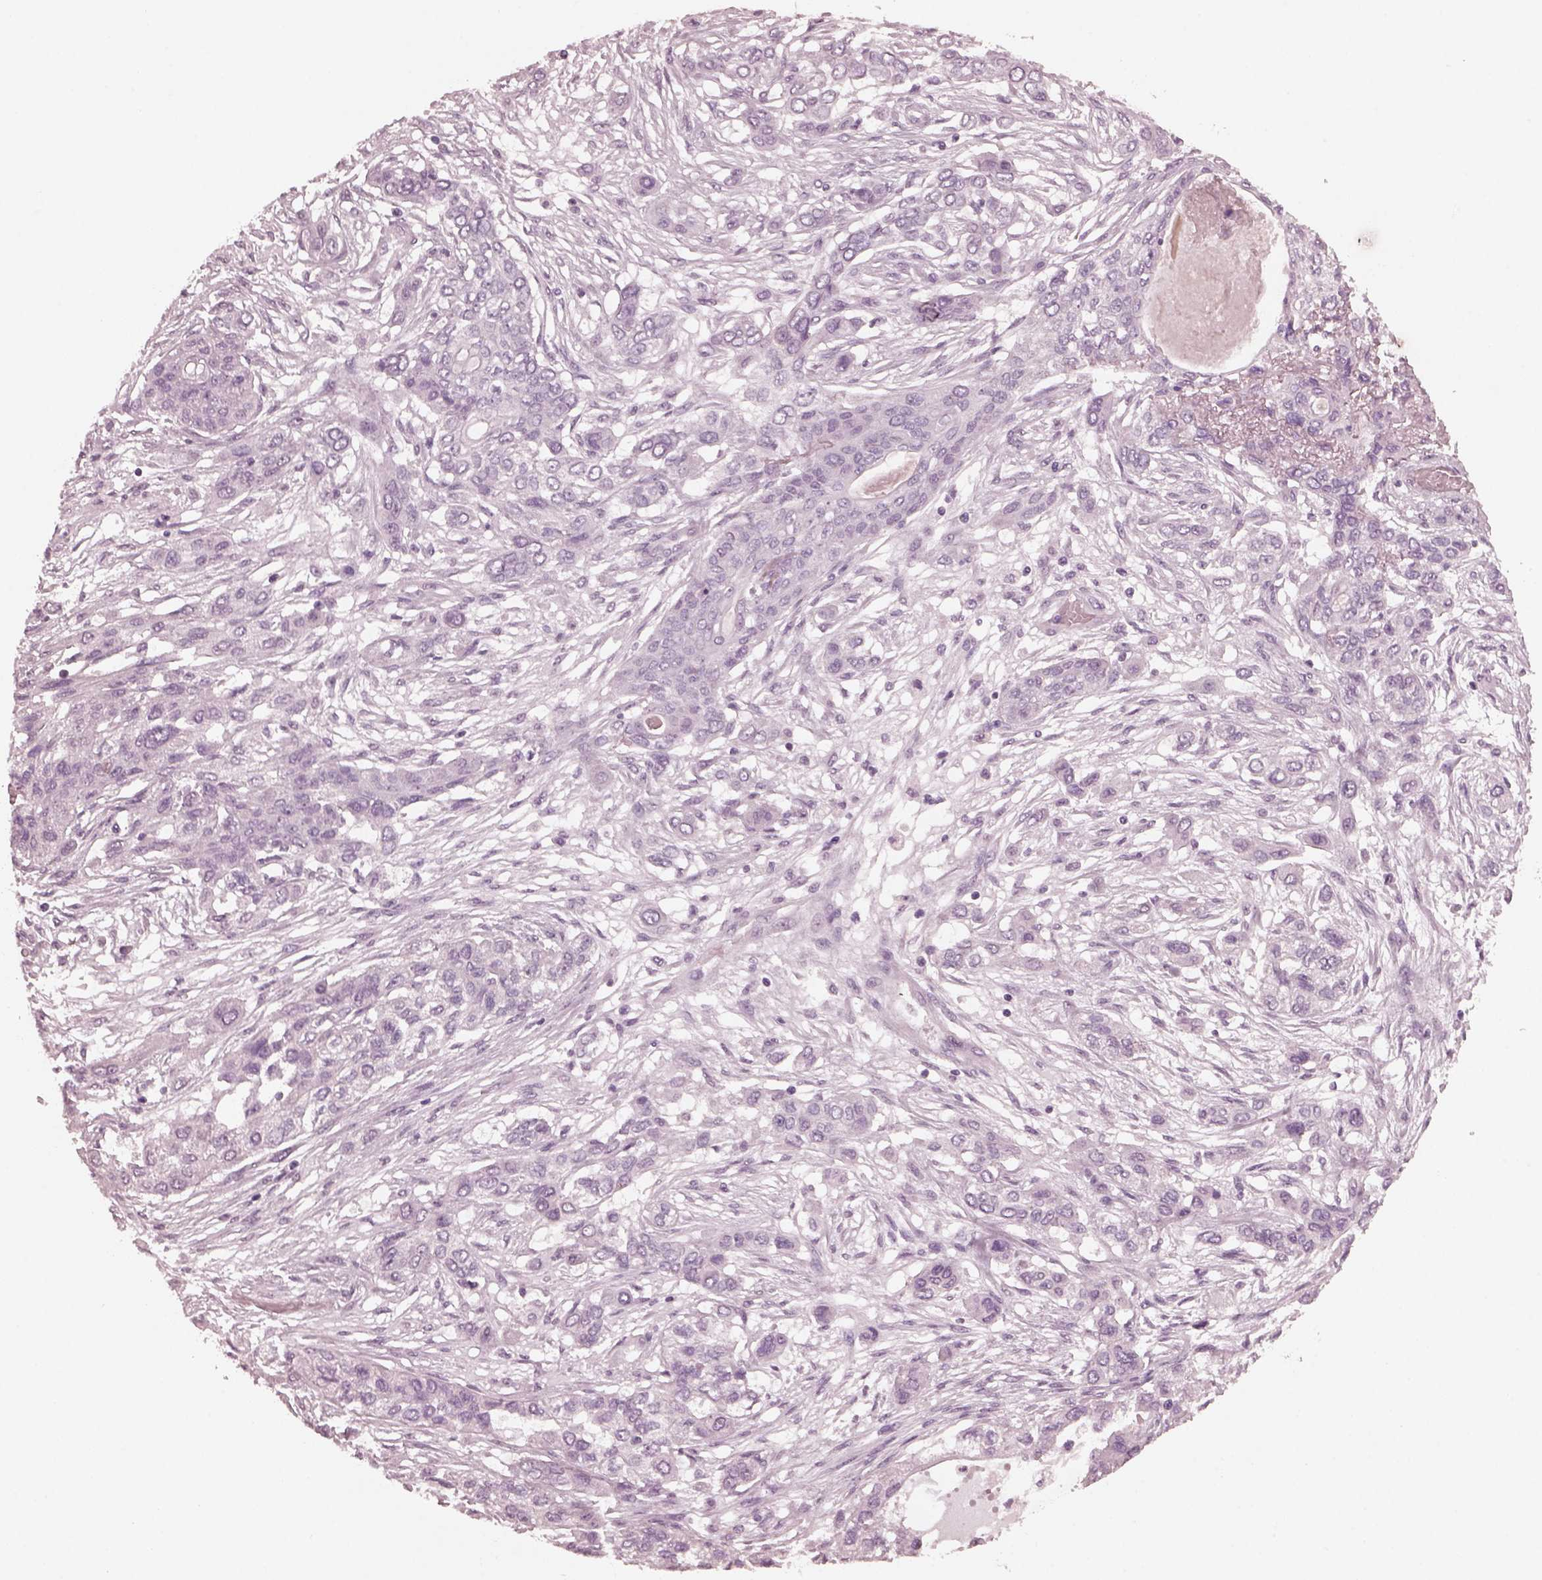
{"staining": {"intensity": "negative", "quantity": "none", "location": "none"}, "tissue": "lung cancer", "cell_type": "Tumor cells", "image_type": "cancer", "snomed": [{"axis": "morphology", "description": "Squamous cell carcinoma, NOS"}, {"axis": "topography", "description": "Lung"}], "caption": "High magnification brightfield microscopy of lung cancer stained with DAB (brown) and counterstained with hematoxylin (blue): tumor cells show no significant positivity.", "gene": "CGA", "patient": {"sex": "female", "age": 70}}